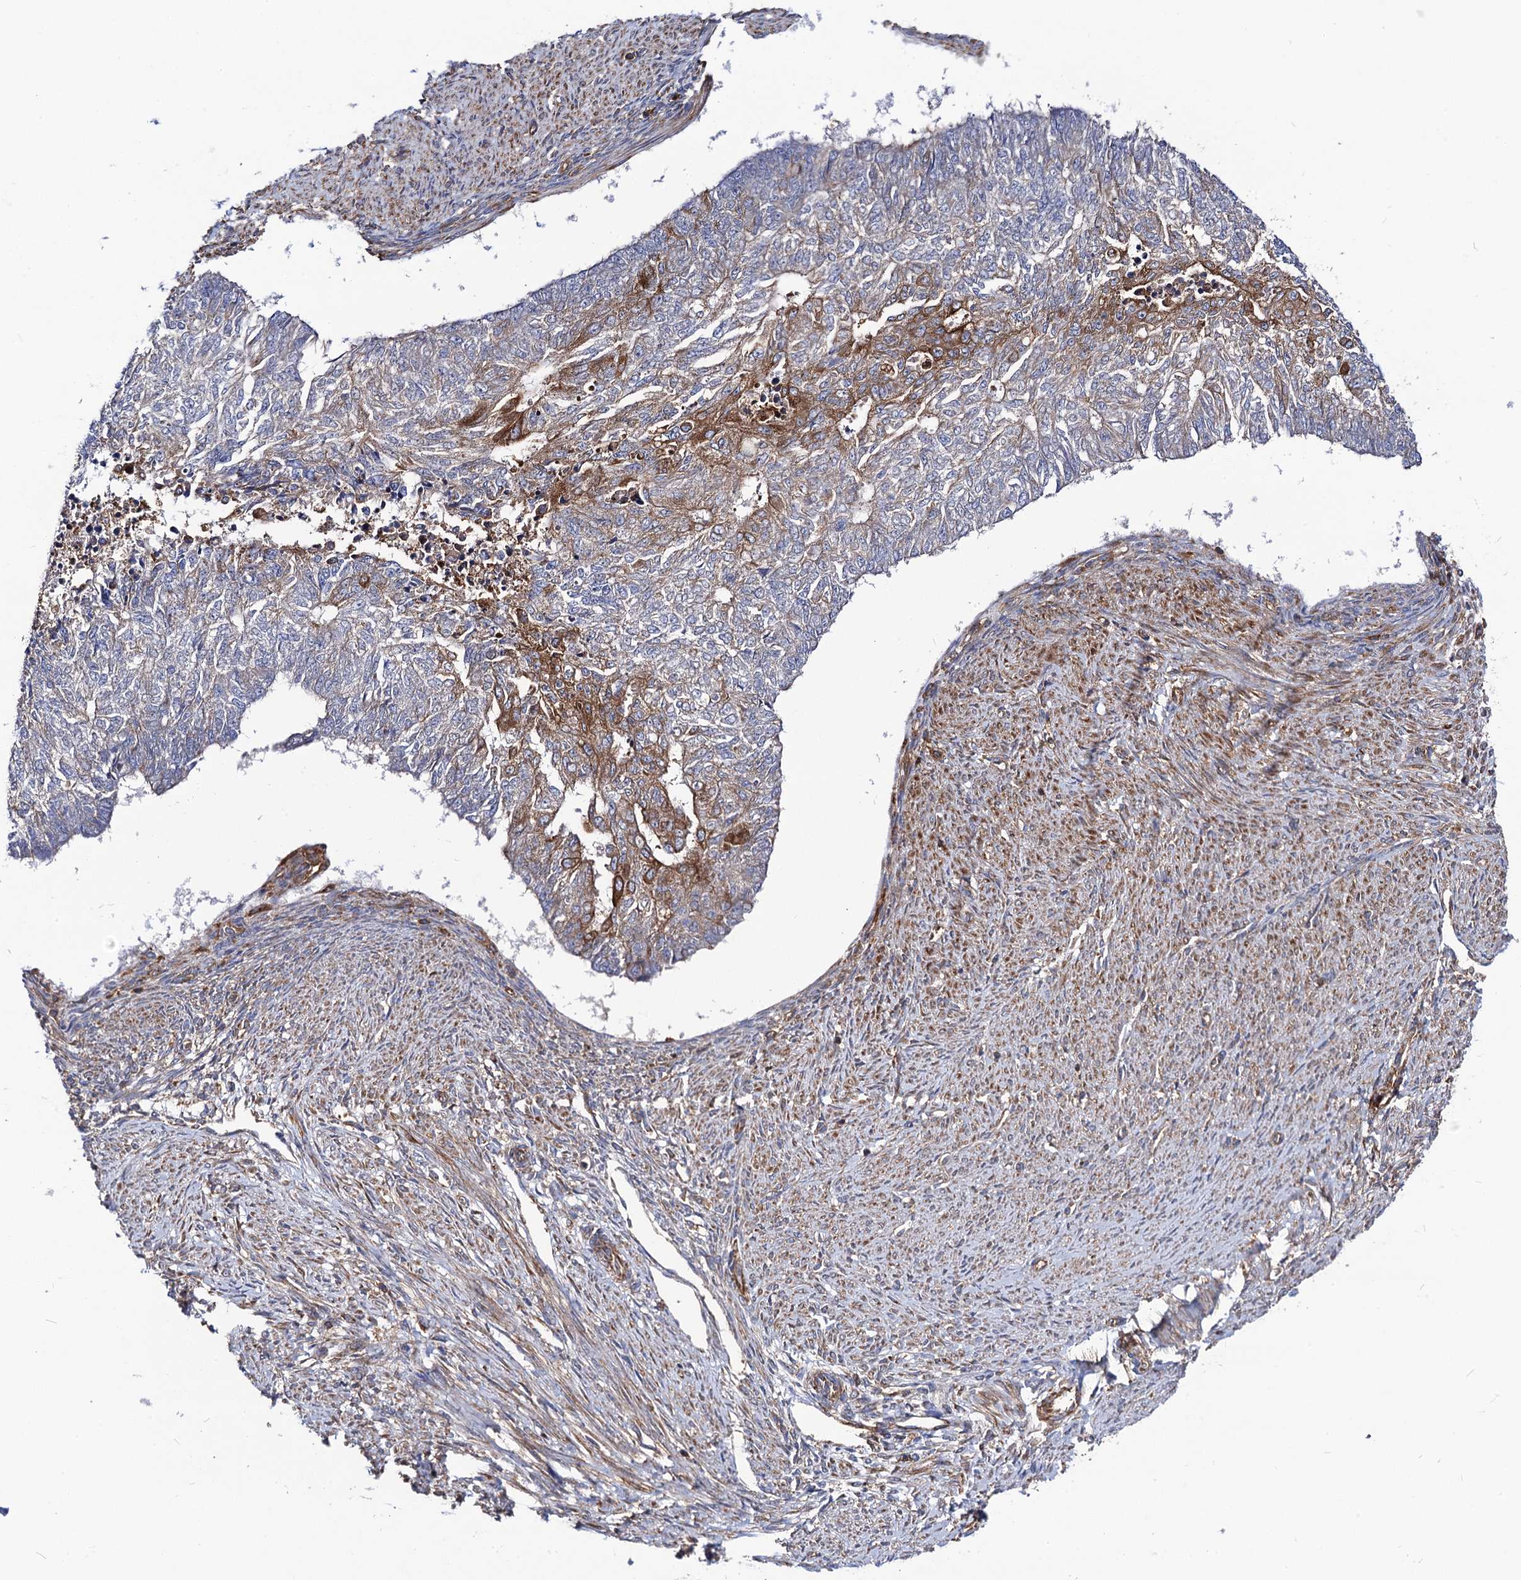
{"staining": {"intensity": "strong", "quantity": "<25%", "location": "cytoplasmic/membranous"}, "tissue": "endometrial cancer", "cell_type": "Tumor cells", "image_type": "cancer", "snomed": [{"axis": "morphology", "description": "Adenocarcinoma, NOS"}, {"axis": "topography", "description": "Endometrium"}], "caption": "Protein expression analysis of human adenocarcinoma (endometrial) reveals strong cytoplasmic/membranous staining in approximately <25% of tumor cells.", "gene": "DYDC1", "patient": {"sex": "female", "age": 32}}